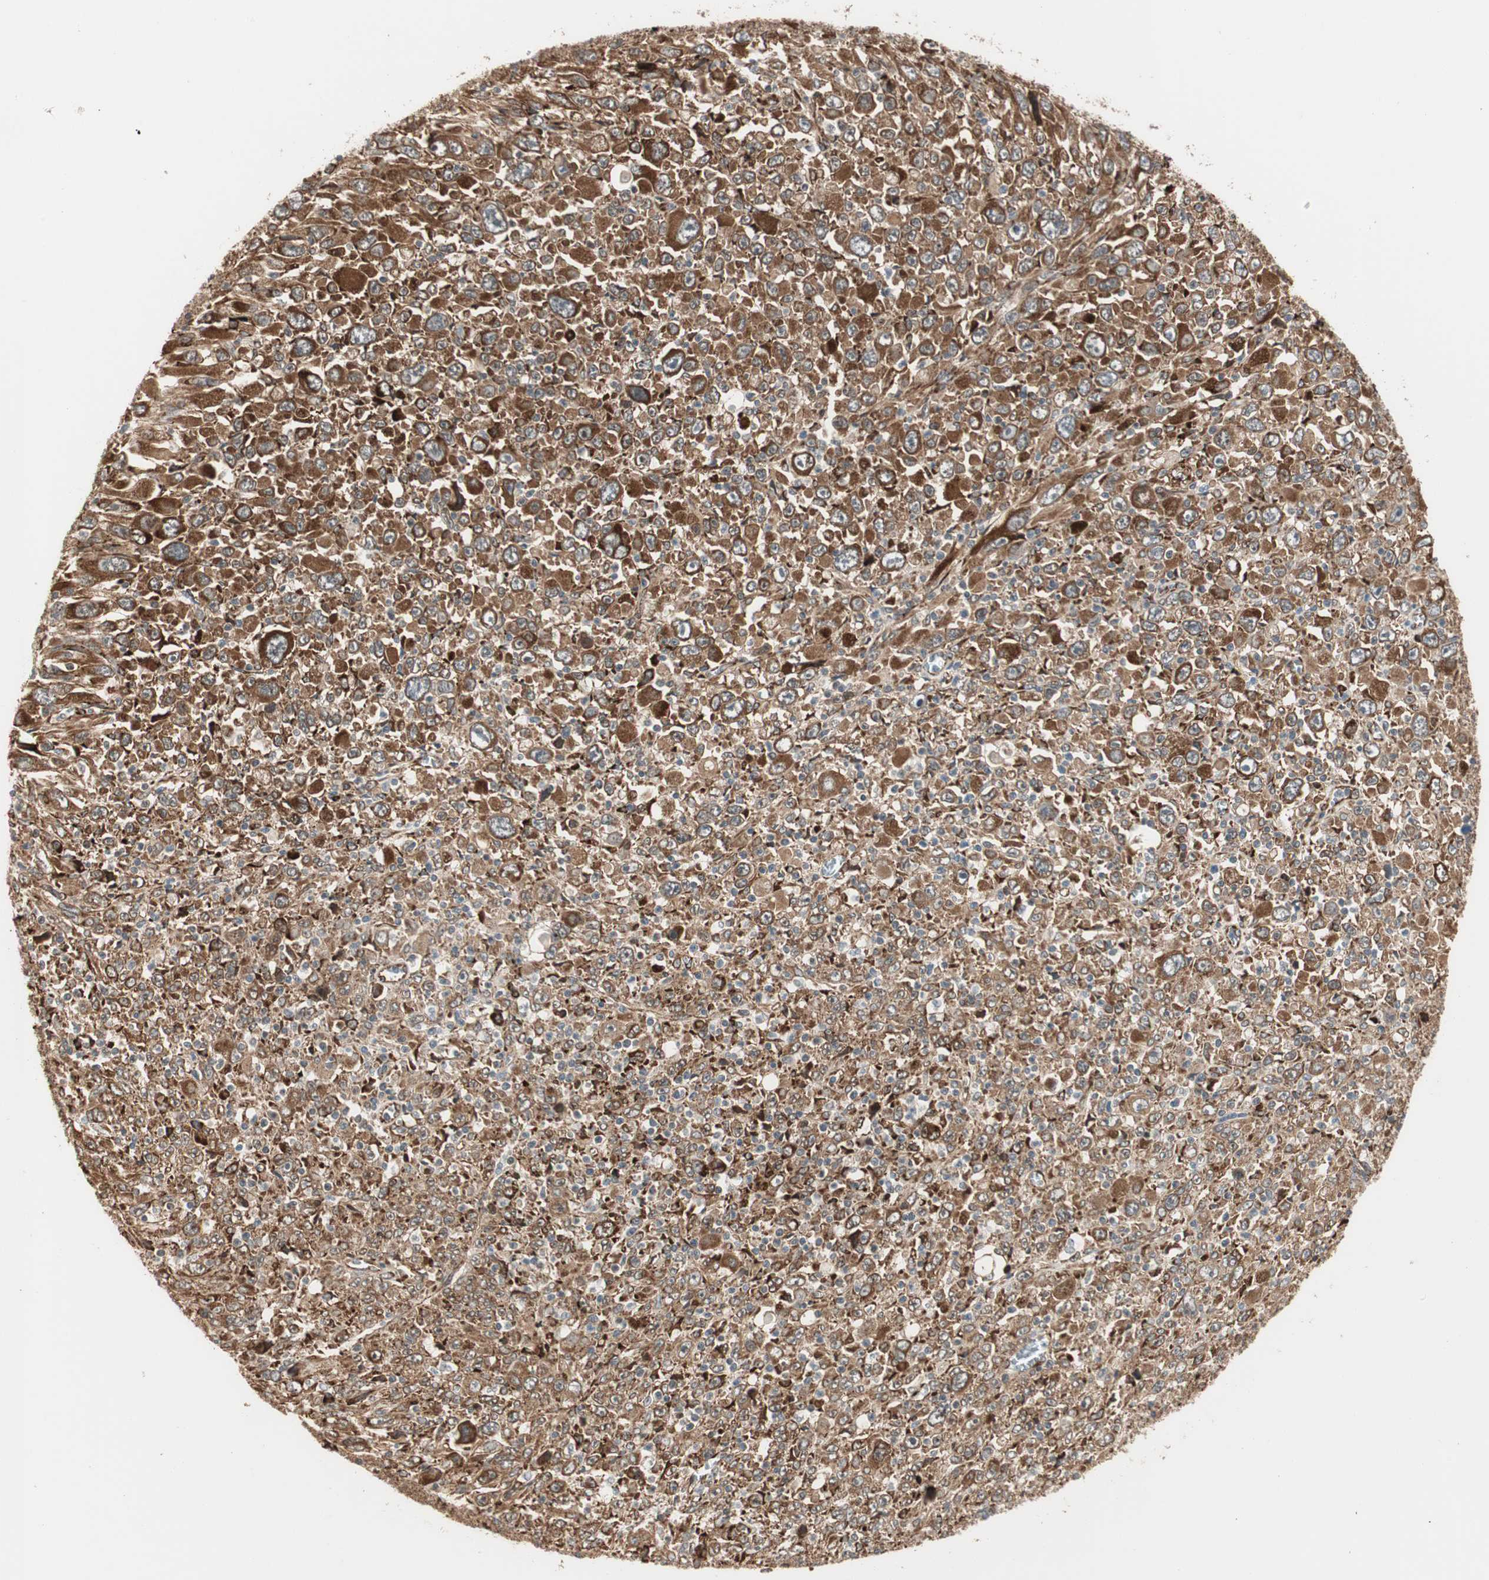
{"staining": {"intensity": "strong", "quantity": ">75%", "location": "cytoplasmic/membranous"}, "tissue": "melanoma", "cell_type": "Tumor cells", "image_type": "cancer", "snomed": [{"axis": "morphology", "description": "Malignant melanoma, Metastatic site"}, {"axis": "topography", "description": "Skin"}], "caption": "Malignant melanoma (metastatic site) stained for a protein (brown) displays strong cytoplasmic/membranous positive positivity in approximately >75% of tumor cells.", "gene": "P4HA1", "patient": {"sex": "female", "age": 56}}